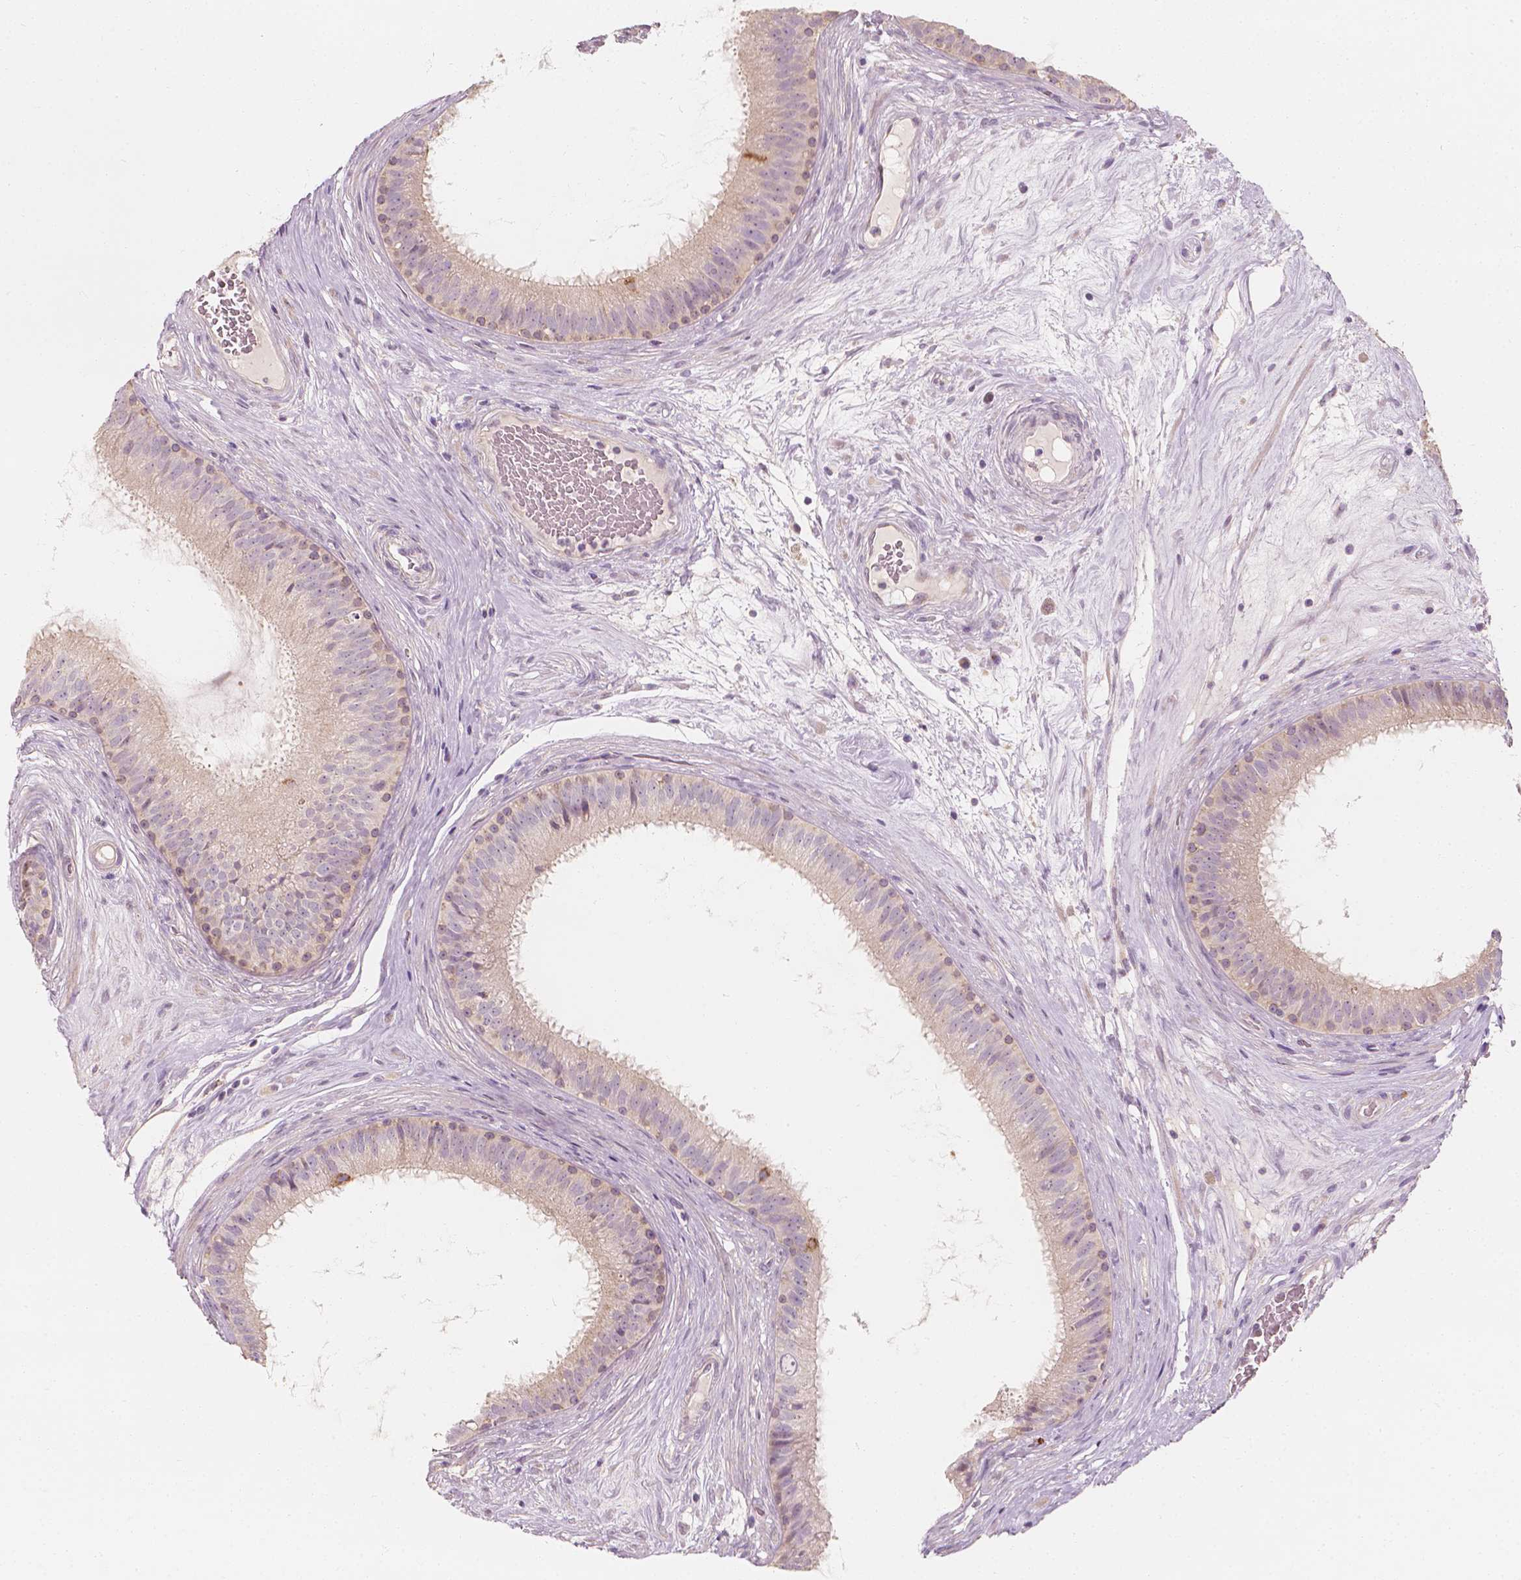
{"staining": {"intensity": "weak", "quantity": "<25%", "location": "cytoplasmic/membranous"}, "tissue": "epididymis", "cell_type": "Glandular cells", "image_type": "normal", "snomed": [{"axis": "morphology", "description": "Normal tissue, NOS"}, {"axis": "topography", "description": "Epididymis"}], "caption": "Human epididymis stained for a protein using IHC displays no staining in glandular cells.", "gene": "SHPK", "patient": {"sex": "male", "age": 59}}